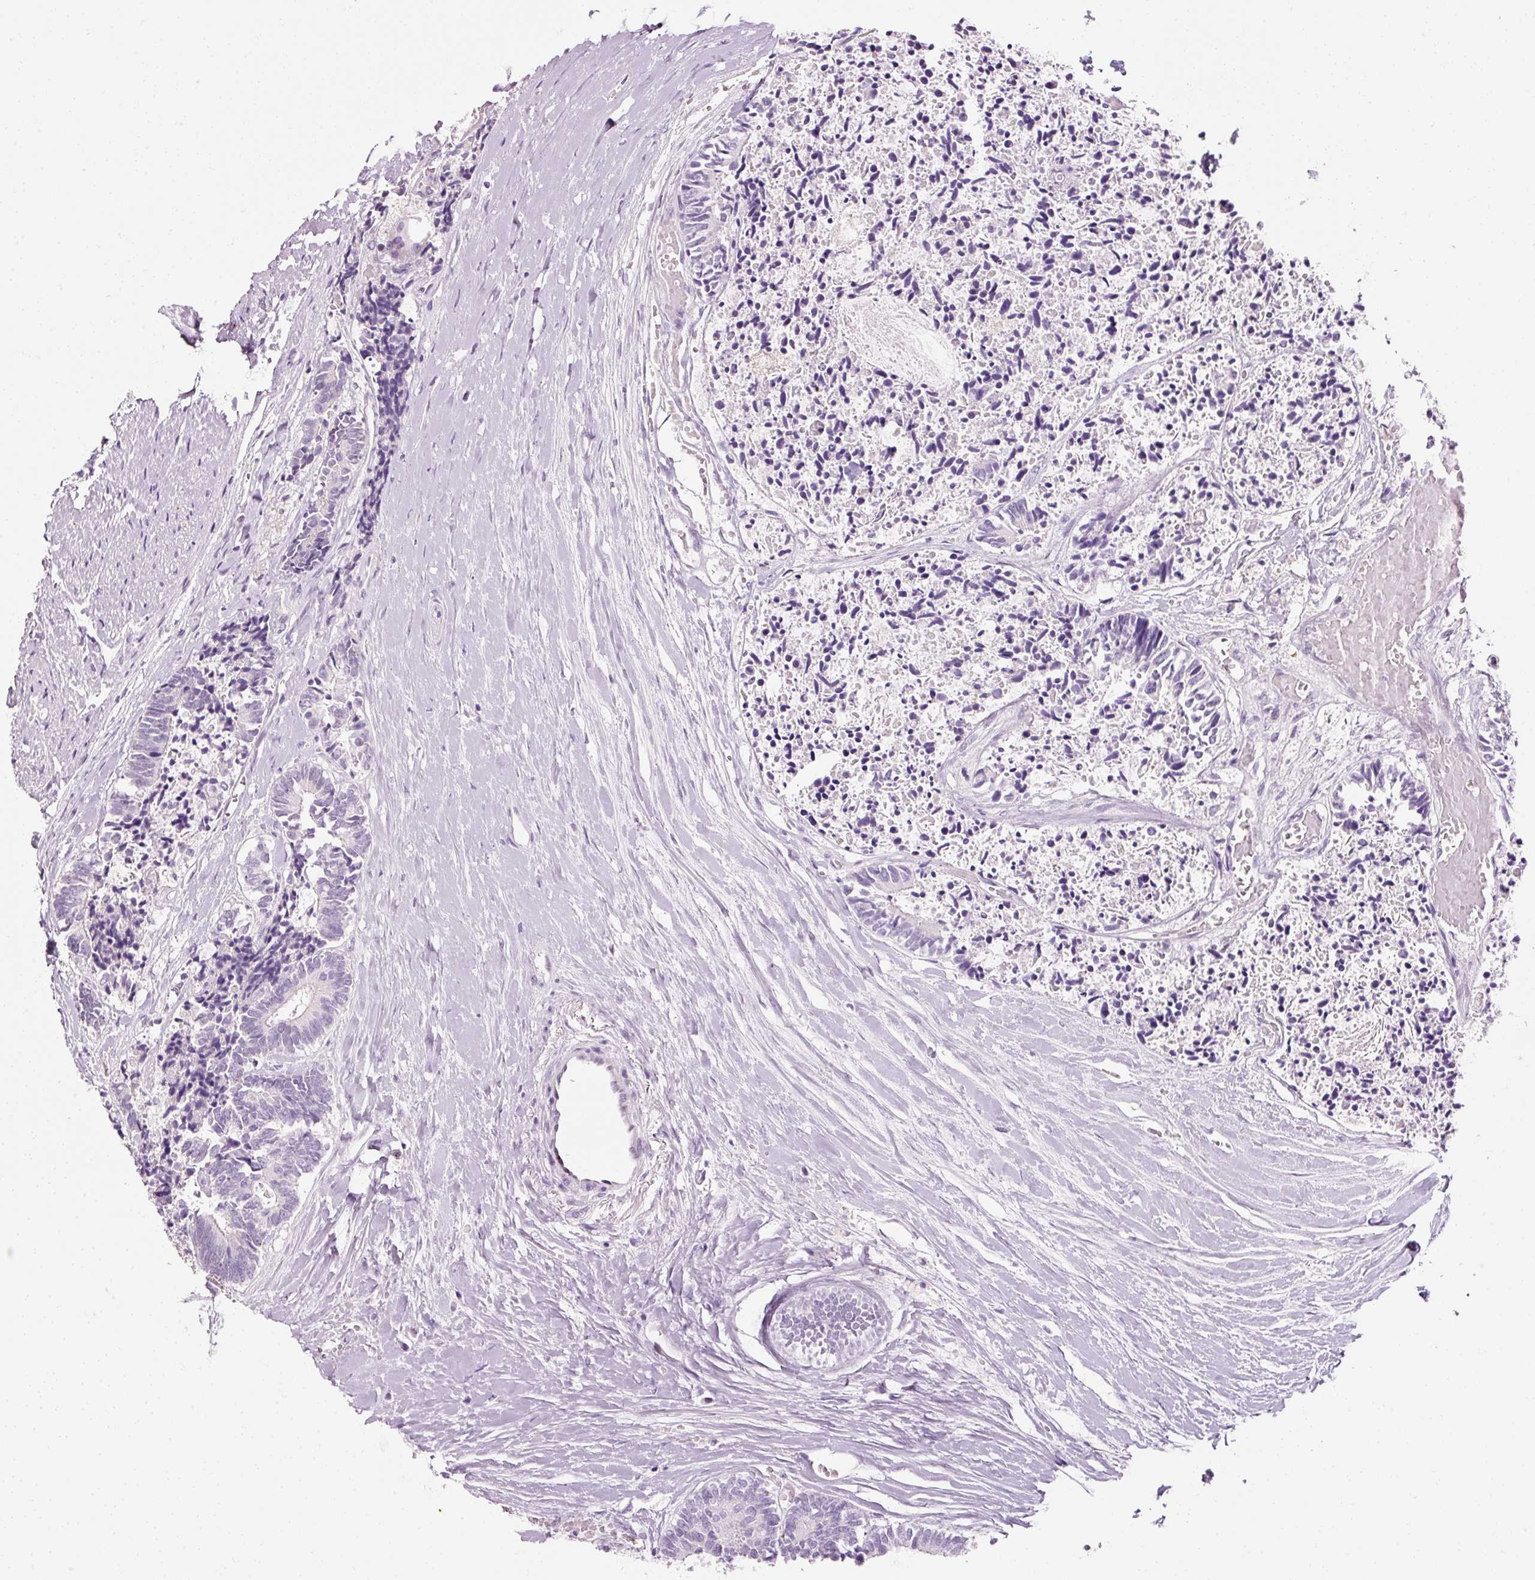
{"staining": {"intensity": "negative", "quantity": "none", "location": "none"}, "tissue": "colorectal cancer", "cell_type": "Tumor cells", "image_type": "cancer", "snomed": [{"axis": "morphology", "description": "Adenocarcinoma, NOS"}, {"axis": "topography", "description": "Colon"}, {"axis": "topography", "description": "Rectum"}], "caption": "The immunohistochemistry (IHC) micrograph has no significant expression in tumor cells of adenocarcinoma (colorectal) tissue.", "gene": "ANKRD20A1", "patient": {"sex": "male", "age": 57}}